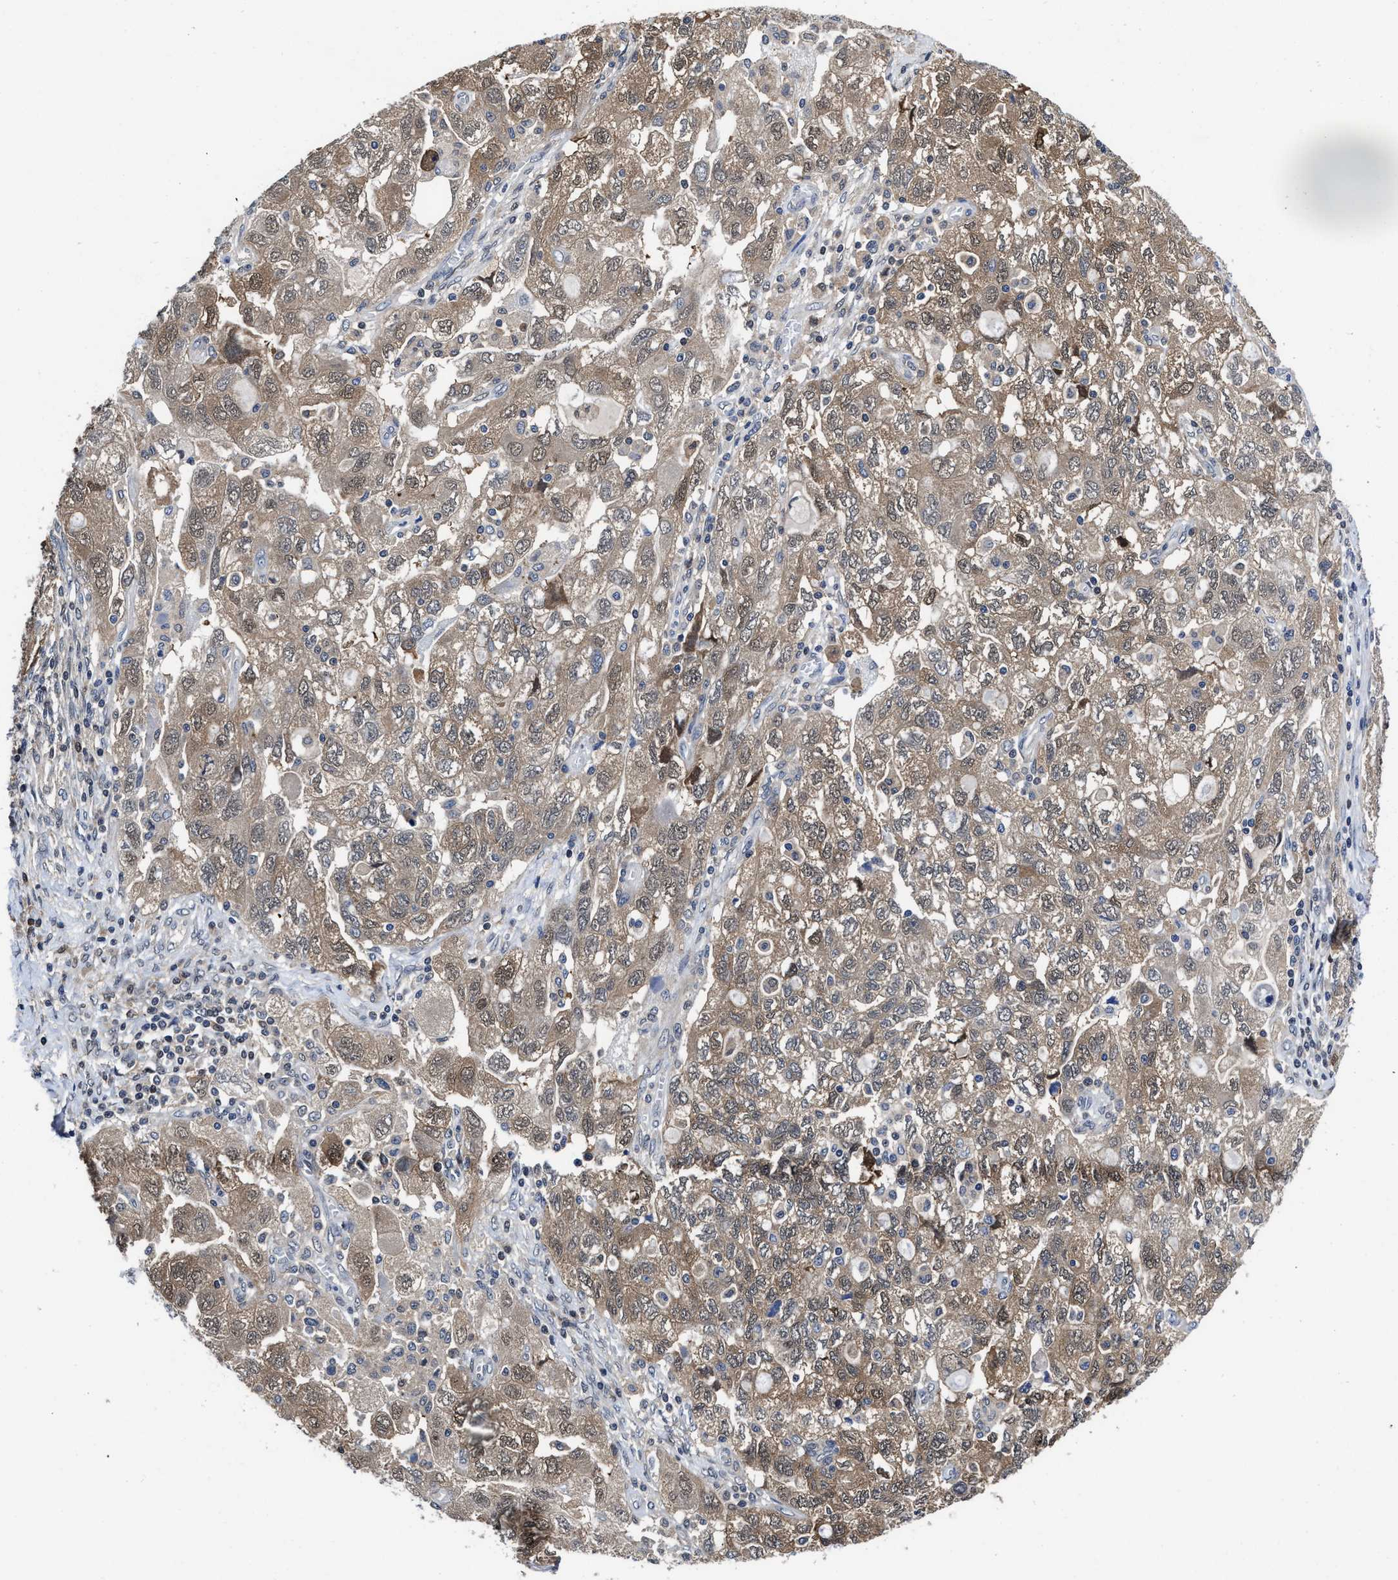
{"staining": {"intensity": "moderate", "quantity": ">75%", "location": "cytoplasmic/membranous"}, "tissue": "ovarian cancer", "cell_type": "Tumor cells", "image_type": "cancer", "snomed": [{"axis": "morphology", "description": "Carcinoma, NOS"}, {"axis": "morphology", "description": "Cystadenocarcinoma, serous, NOS"}, {"axis": "topography", "description": "Ovary"}], "caption": "Moderate cytoplasmic/membranous positivity is appreciated in approximately >75% of tumor cells in ovarian cancer (carcinoma).", "gene": "KIF12", "patient": {"sex": "female", "age": 69}}